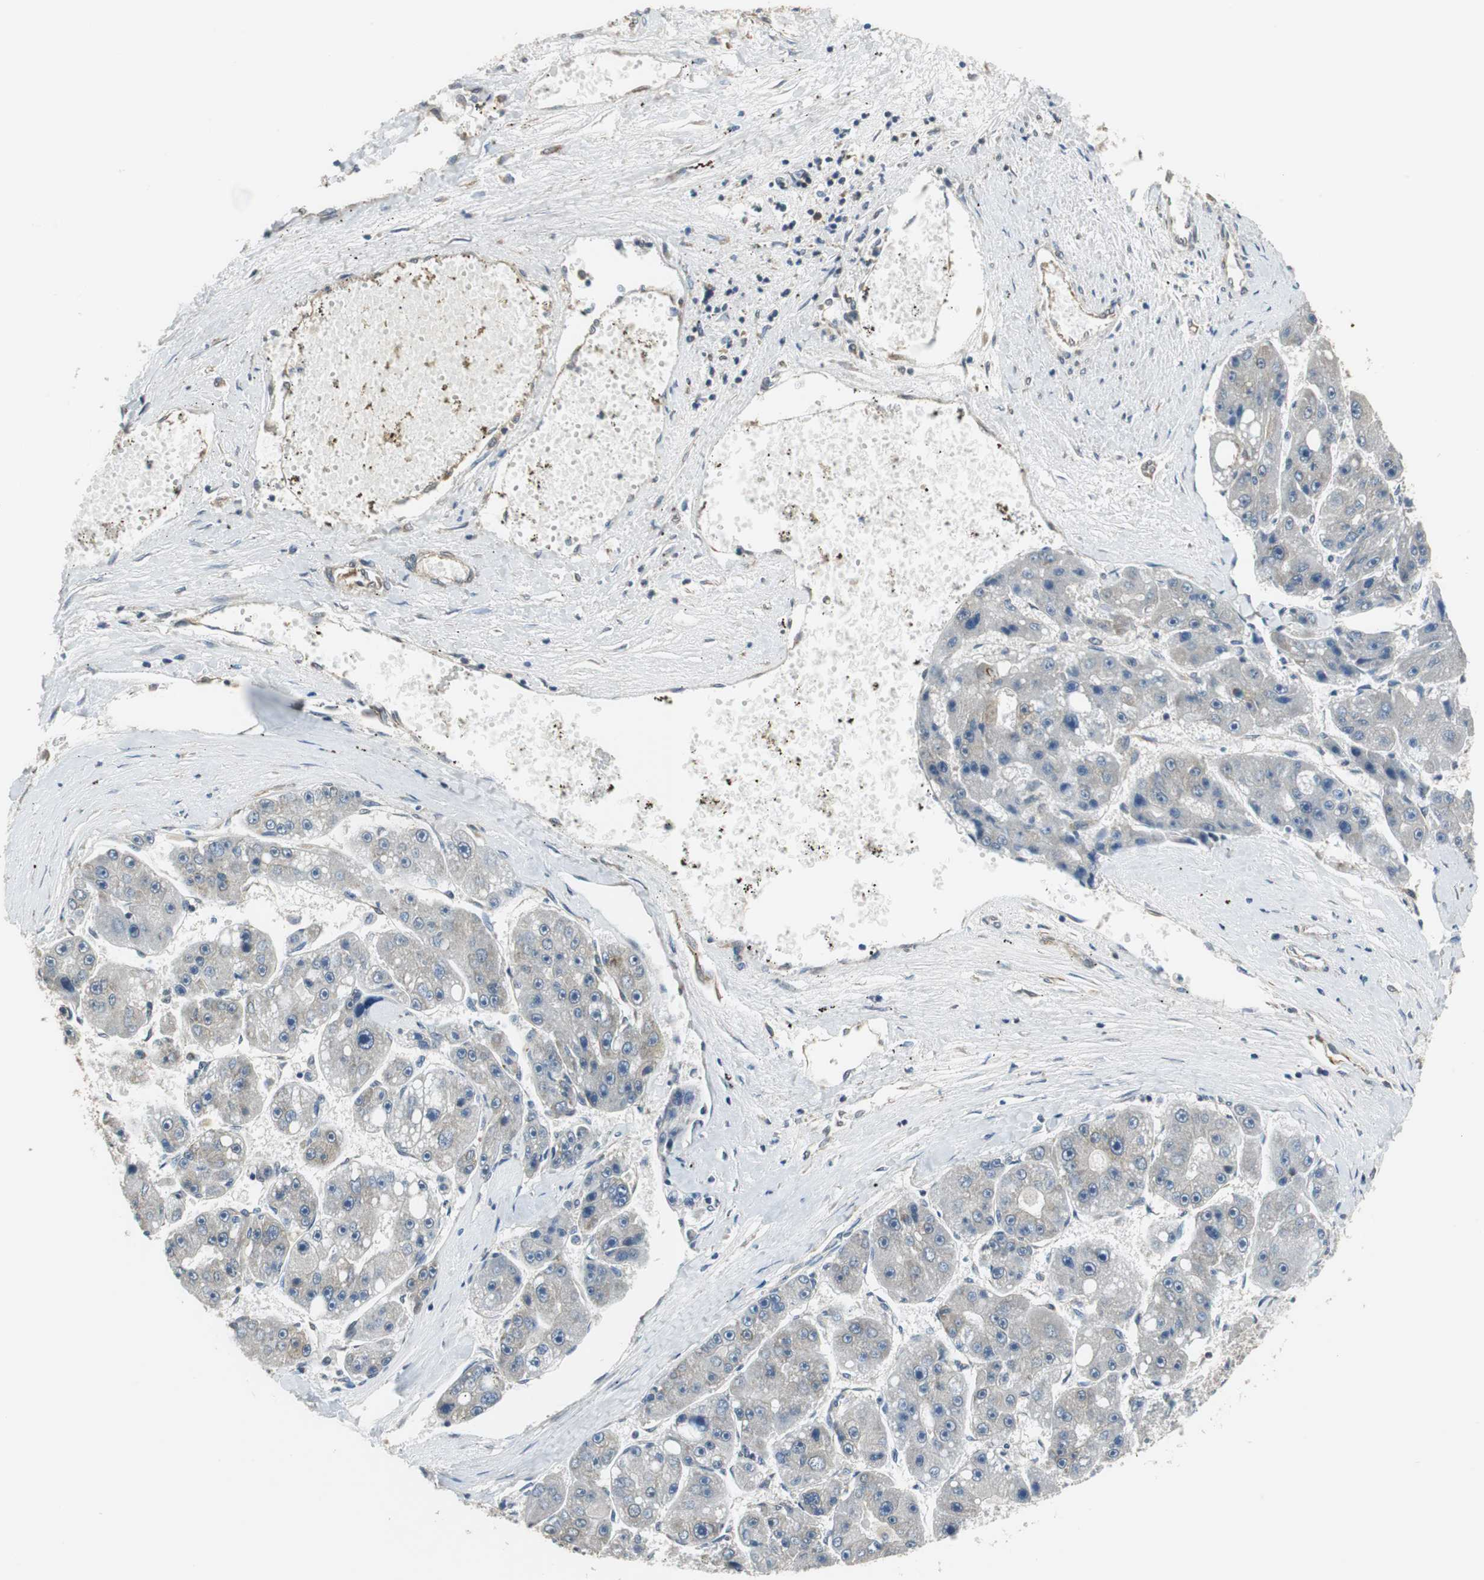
{"staining": {"intensity": "weak", "quantity": "25%-75%", "location": "cytoplasmic/membranous"}, "tissue": "liver cancer", "cell_type": "Tumor cells", "image_type": "cancer", "snomed": [{"axis": "morphology", "description": "Carcinoma, Hepatocellular, NOS"}, {"axis": "topography", "description": "Liver"}], "caption": "Immunohistochemistry histopathology image of neoplastic tissue: liver cancer (hepatocellular carcinoma) stained using IHC shows low levels of weak protein expression localized specifically in the cytoplasmic/membranous of tumor cells, appearing as a cytoplasmic/membranous brown color.", "gene": "CNOT3", "patient": {"sex": "female", "age": 61}}